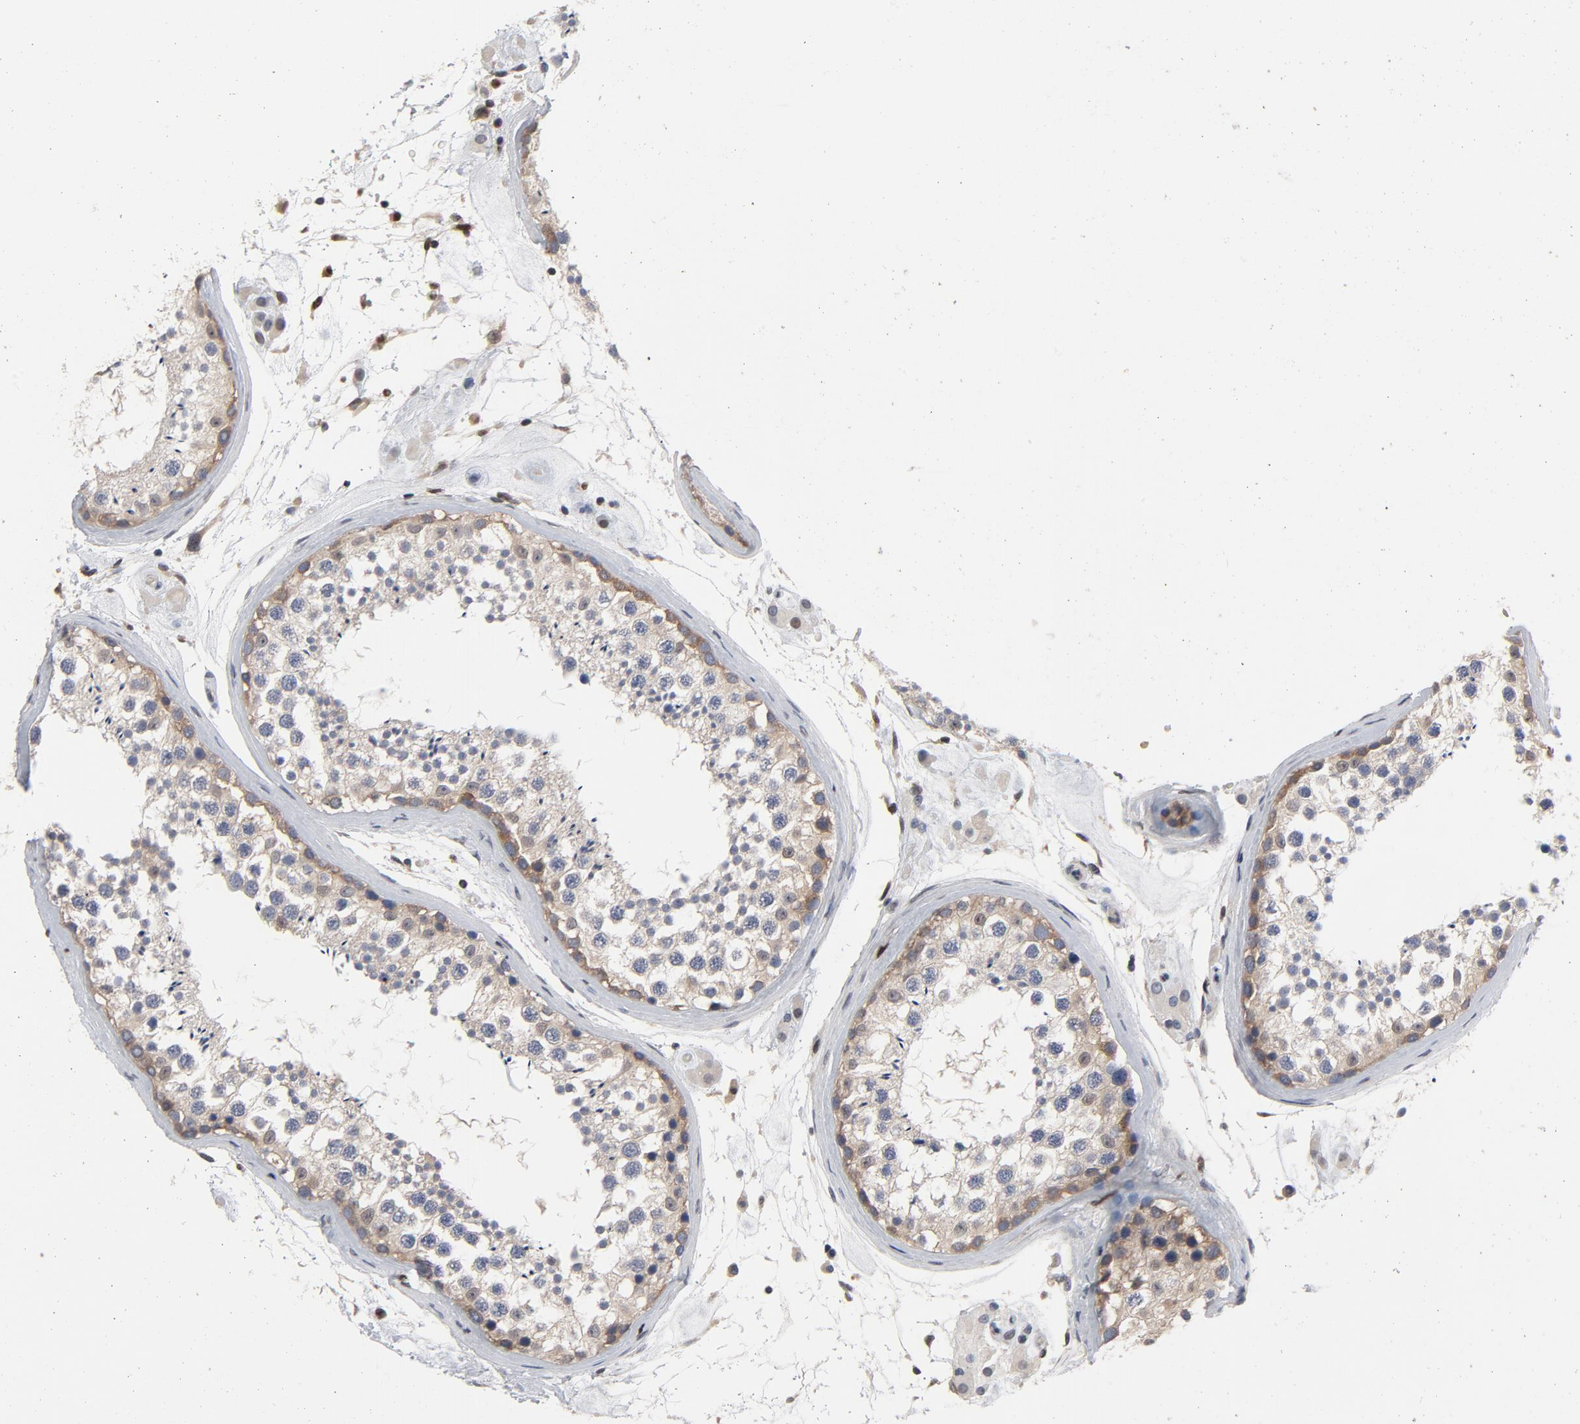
{"staining": {"intensity": "weak", "quantity": "25%-75%", "location": "cytoplasmic/membranous"}, "tissue": "testis", "cell_type": "Cells in seminiferous ducts", "image_type": "normal", "snomed": [{"axis": "morphology", "description": "Normal tissue, NOS"}, {"axis": "topography", "description": "Testis"}], "caption": "High-magnification brightfield microscopy of benign testis stained with DAB (3,3'-diaminobenzidine) (brown) and counterstained with hematoxylin (blue). cells in seminiferous ducts exhibit weak cytoplasmic/membranous staining is appreciated in approximately25%-75% of cells. (DAB (3,3'-diaminobenzidine) IHC with brightfield microscopy, high magnification).", "gene": "NFKB1", "patient": {"sex": "male", "age": 46}}